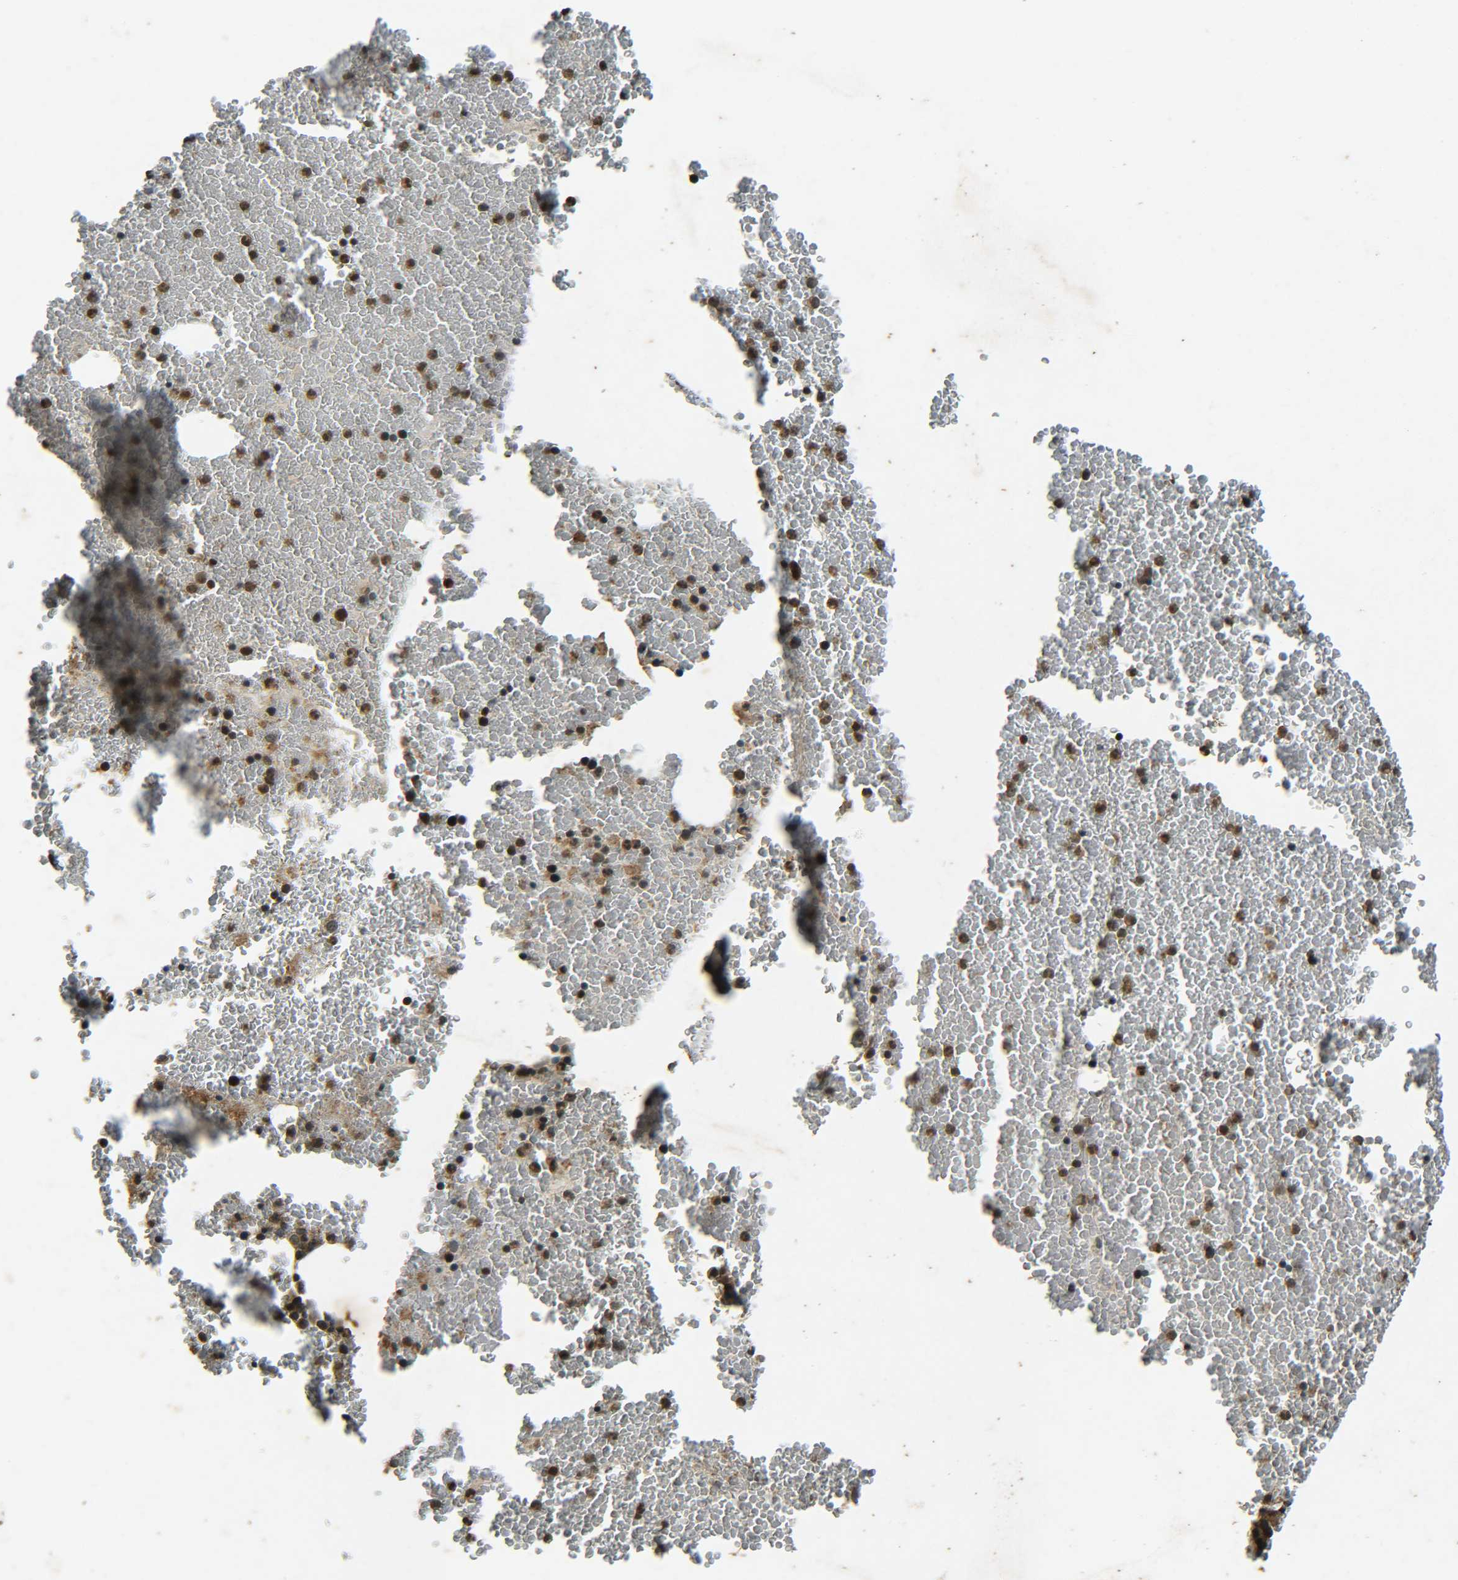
{"staining": {"intensity": "moderate", "quantity": ">75%", "location": "cytoplasmic/membranous,nuclear"}, "tissue": "bone marrow", "cell_type": "Hematopoietic cells", "image_type": "normal", "snomed": [{"axis": "morphology", "description": "Normal tissue, NOS"}, {"axis": "morphology", "description": "Inflammation, NOS"}, {"axis": "topography", "description": "Bone marrow"}], "caption": "A high-resolution image shows IHC staining of benign bone marrow, which exhibits moderate cytoplasmic/membranous,nuclear positivity in about >75% of hematopoietic cells.", "gene": "PLK2", "patient": {"sex": "male", "age": 47}}